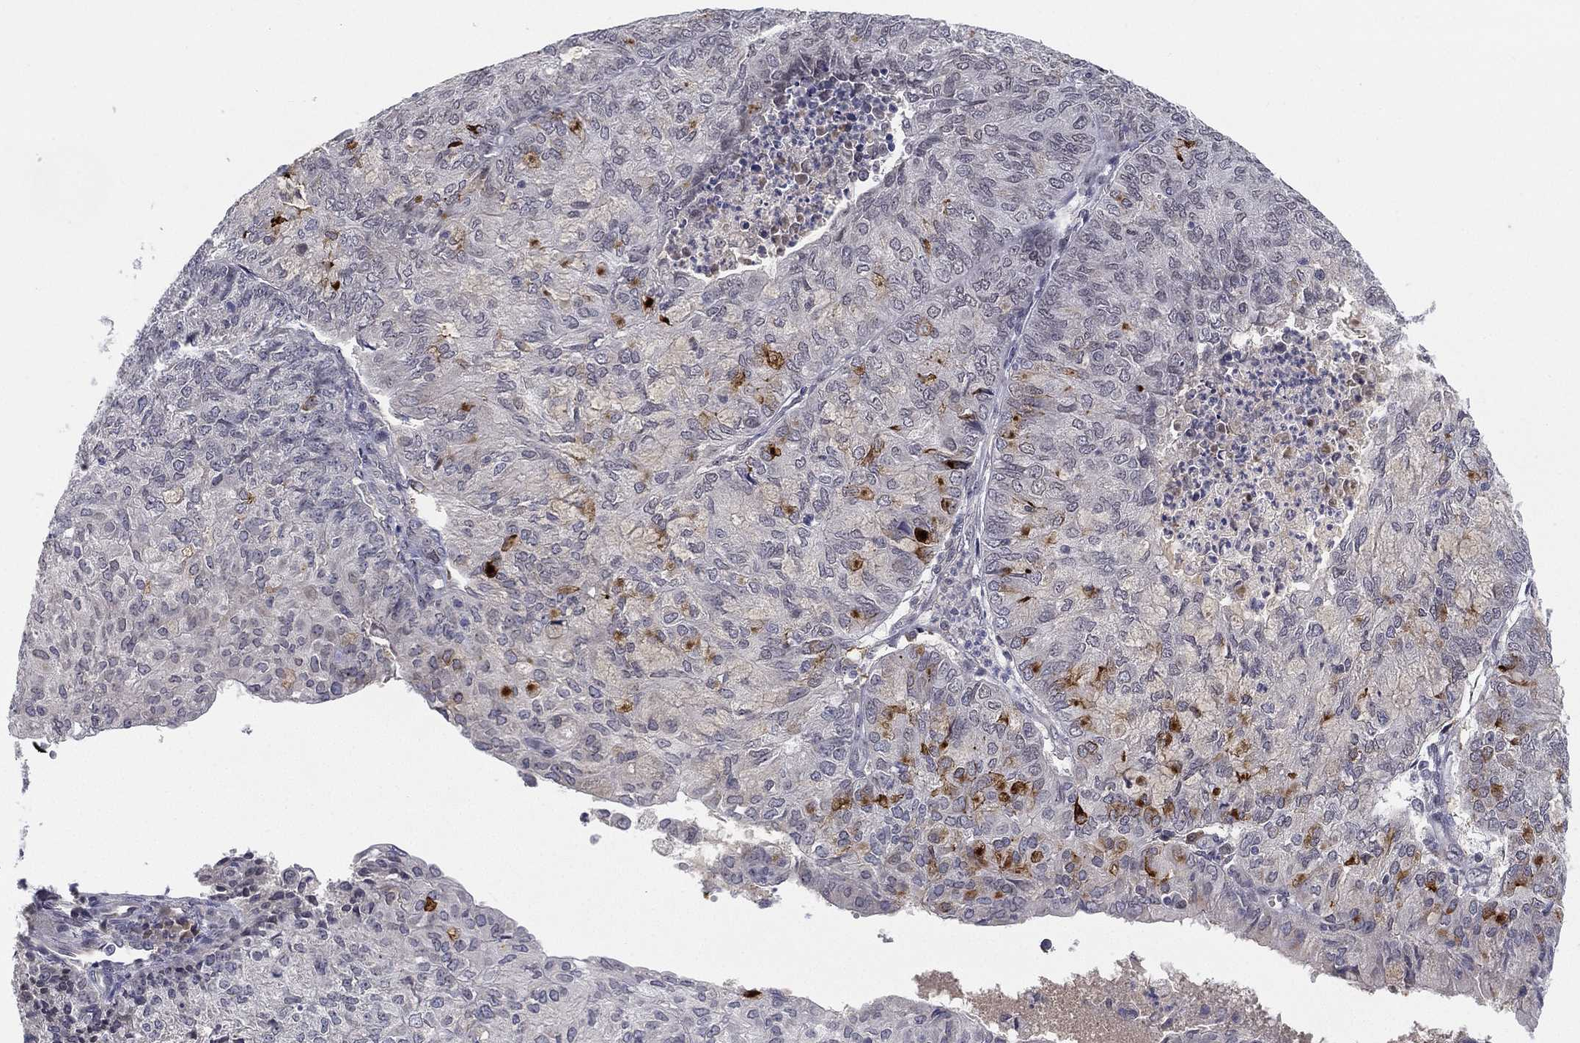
{"staining": {"intensity": "moderate", "quantity": "<25%", "location": "cytoplasmic/membranous"}, "tissue": "endometrial cancer", "cell_type": "Tumor cells", "image_type": "cancer", "snomed": [{"axis": "morphology", "description": "Adenocarcinoma, NOS"}, {"axis": "topography", "description": "Endometrium"}], "caption": "Endometrial cancer tissue shows moderate cytoplasmic/membranous staining in about <25% of tumor cells, visualized by immunohistochemistry.", "gene": "MS4A8", "patient": {"sex": "female", "age": 82}}